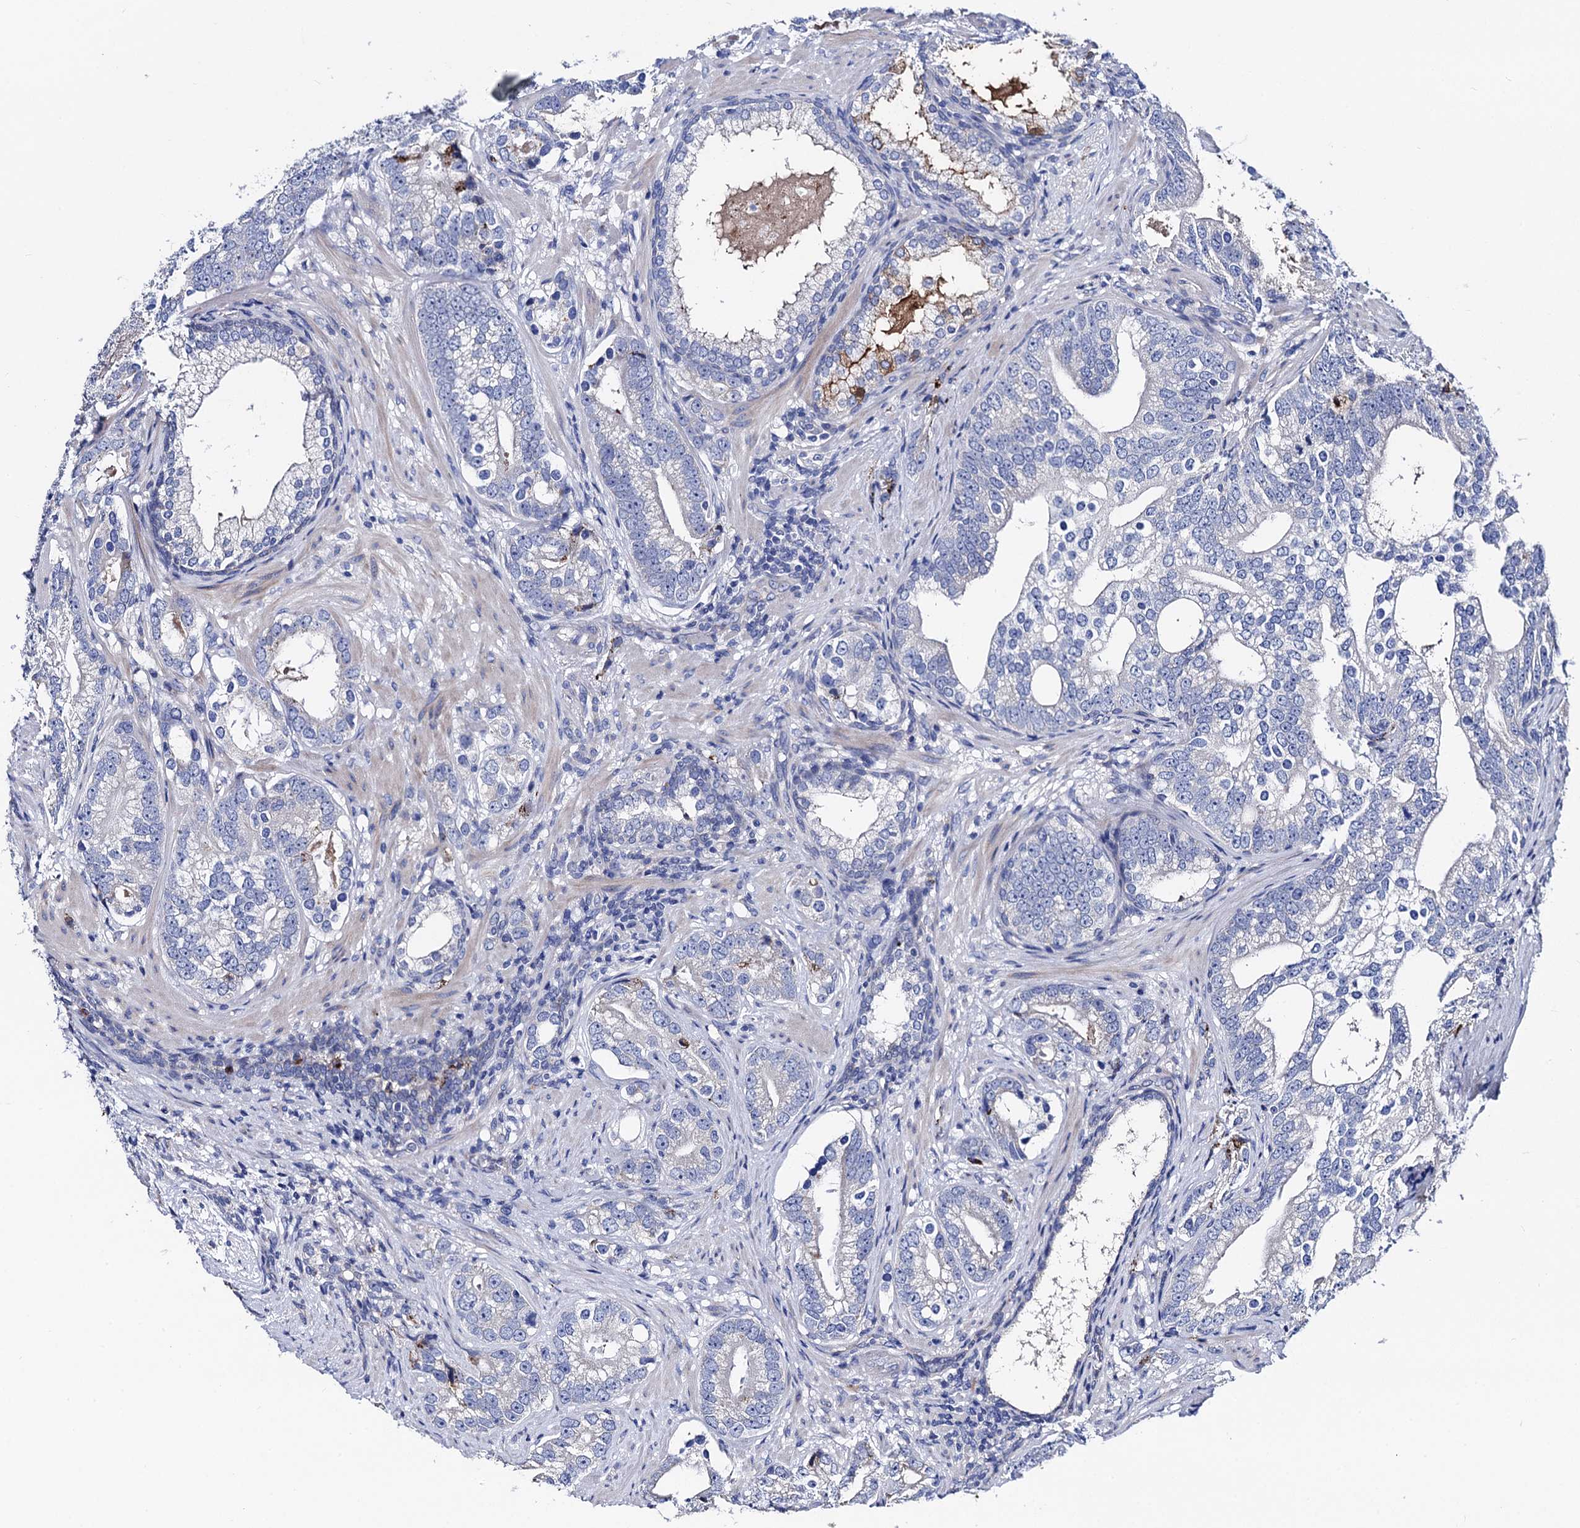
{"staining": {"intensity": "negative", "quantity": "none", "location": "none"}, "tissue": "prostate cancer", "cell_type": "Tumor cells", "image_type": "cancer", "snomed": [{"axis": "morphology", "description": "Adenocarcinoma, High grade"}, {"axis": "topography", "description": "Prostate"}], "caption": "Human high-grade adenocarcinoma (prostate) stained for a protein using immunohistochemistry (IHC) demonstrates no expression in tumor cells.", "gene": "FREM3", "patient": {"sex": "male", "age": 75}}